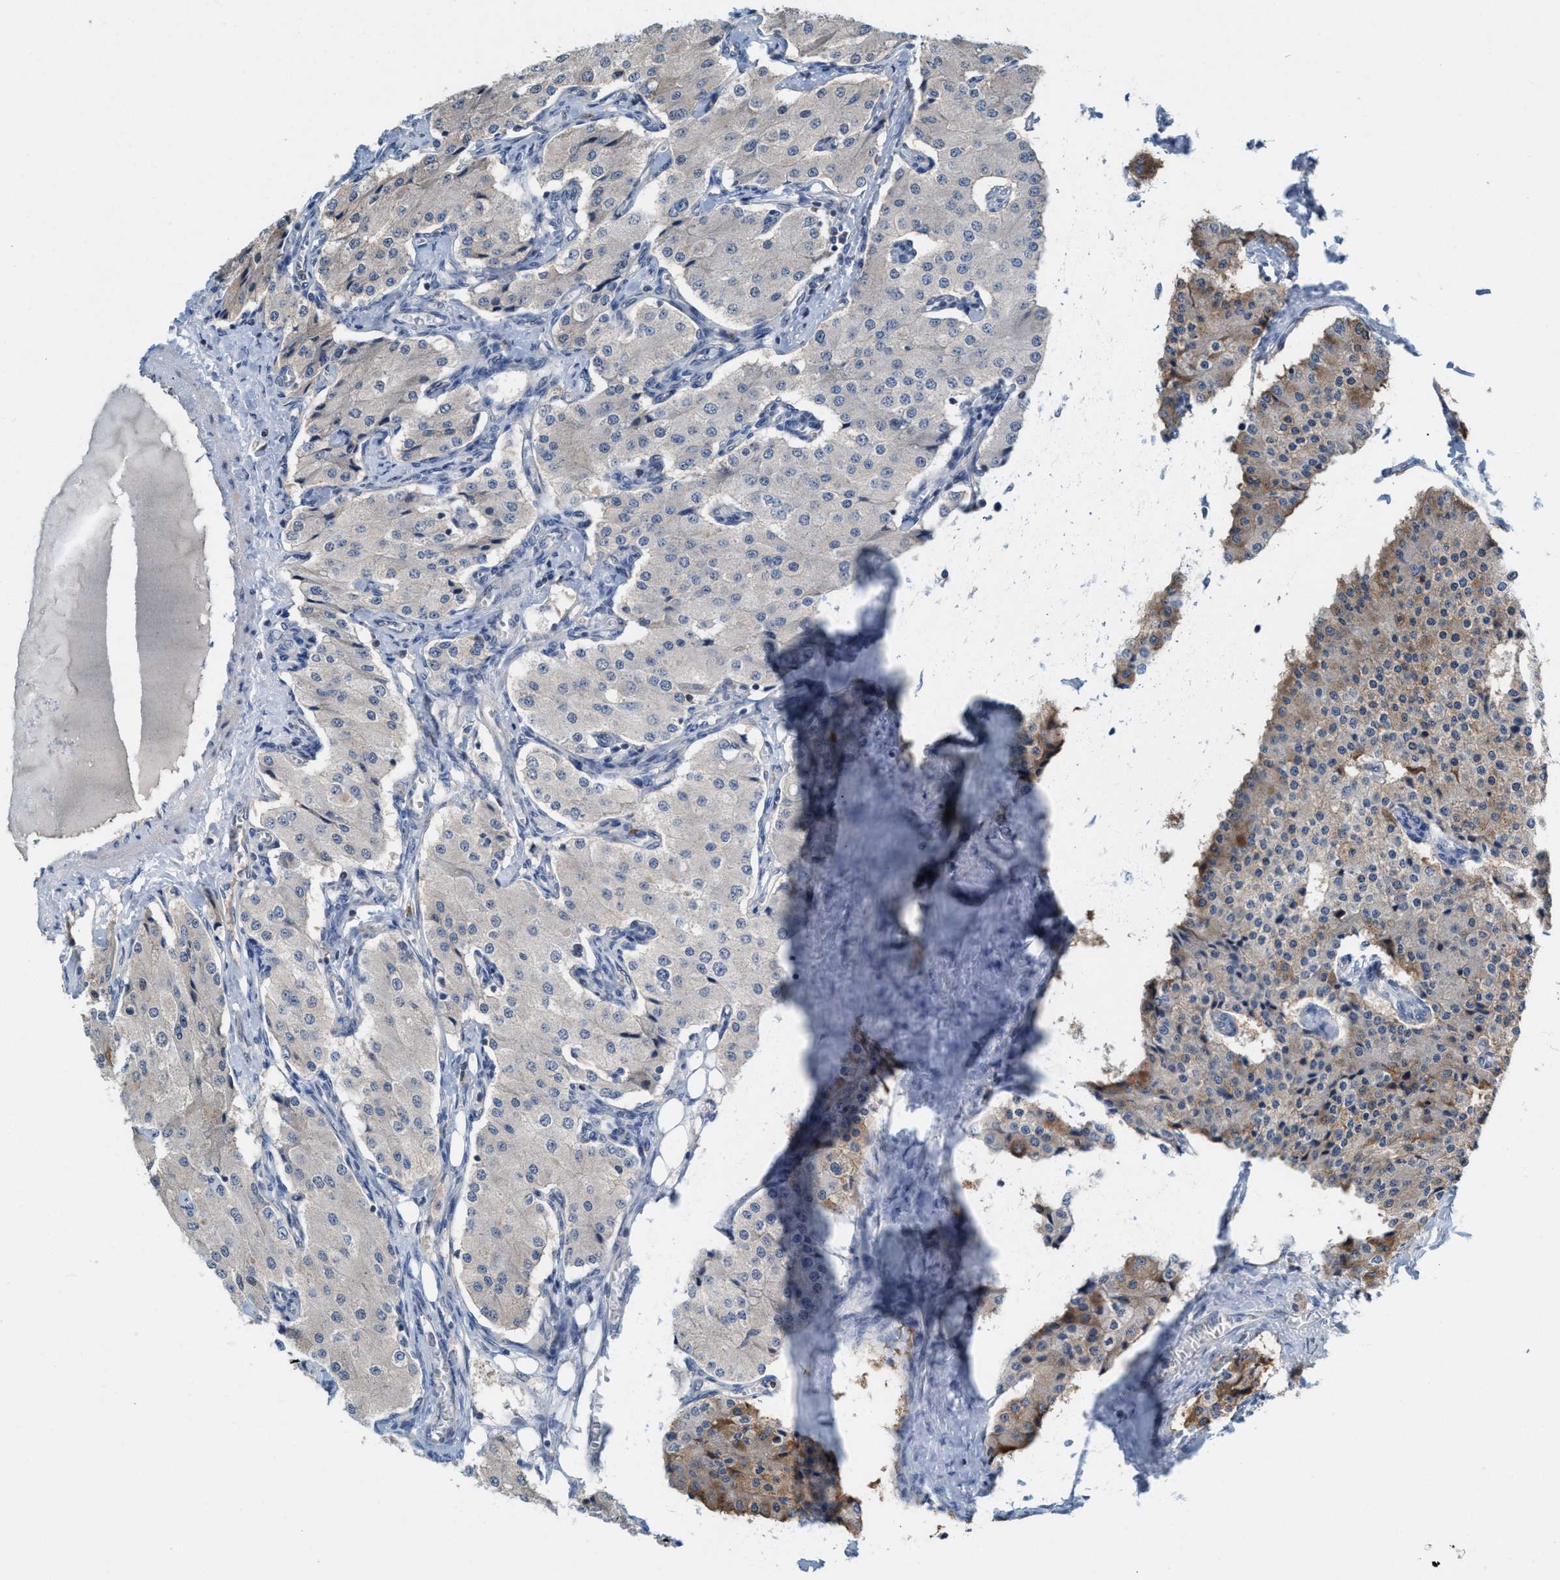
{"staining": {"intensity": "weak", "quantity": "25%-75%", "location": "cytoplasmic/membranous"}, "tissue": "carcinoid", "cell_type": "Tumor cells", "image_type": "cancer", "snomed": [{"axis": "morphology", "description": "Carcinoid, malignant, NOS"}, {"axis": "topography", "description": "Colon"}], "caption": "Carcinoid tissue shows weak cytoplasmic/membranous expression in about 25%-75% of tumor cells (Stains: DAB in brown, nuclei in blue, Microscopy: brightfield microscopy at high magnification).", "gene": "MRM1", "patient": {"sex": "female", "age": 52}}